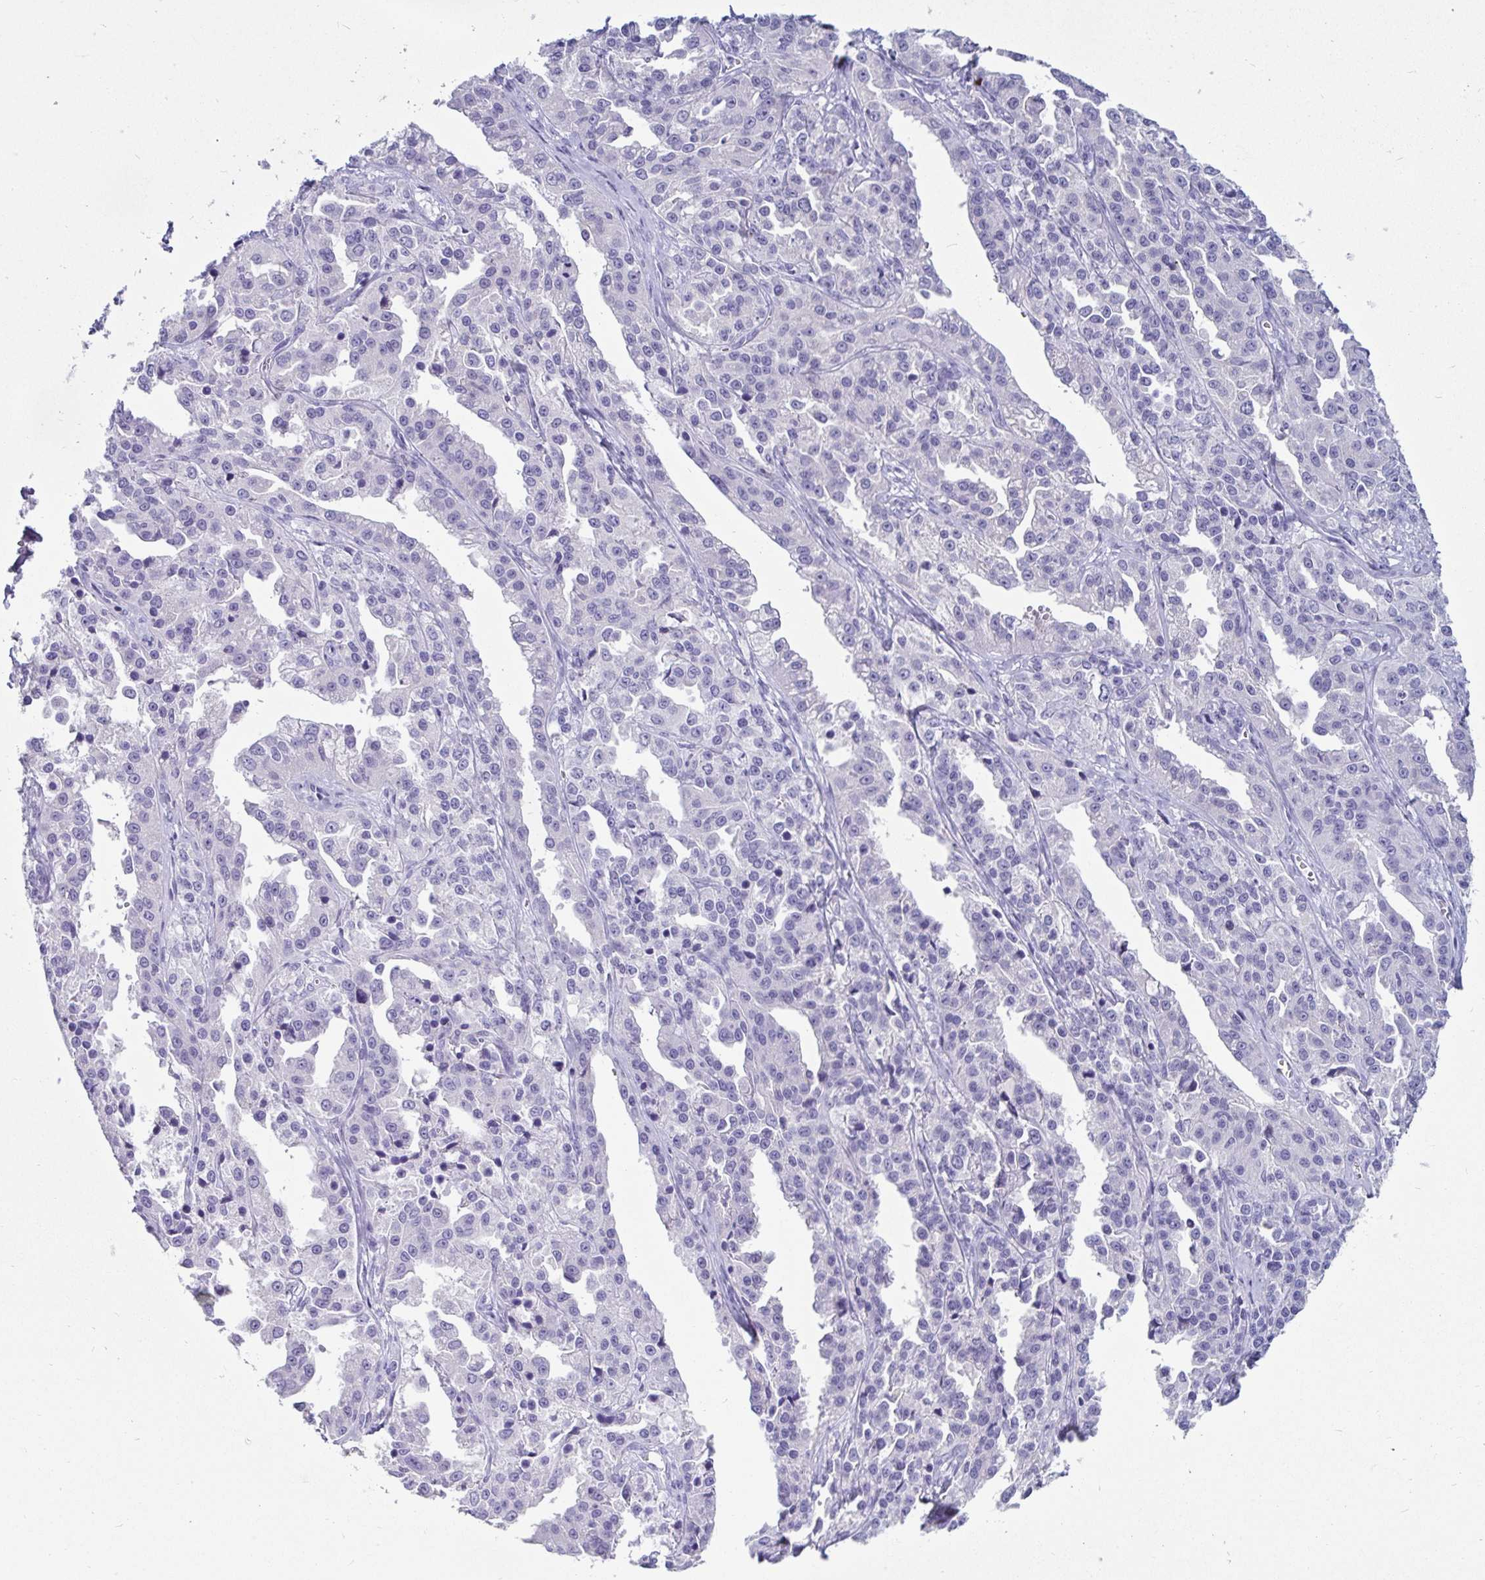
{"staining": {"intensity": "negative", "quantity": "none", "location": "none"}, "tissue": "ovarian cancer", "cell_type": "Tumor cells", "image_type": "cancer", "snomed": [{"axis": "morphology", "description": "Cystadenocarcinoma, serous, NOS"}, {"axis": "topography", "description": "Ovary"}], "caption": "Image shows no significant protein expression in tumor cells of ovarian cancer. Brightfield microscopy of immunohistochemistry stained with DAB (brown) and hematoxylin (blue), captured at high magnification.", "gene": "ZPBP2", "patient": {"sex": "female", "age": 75}}